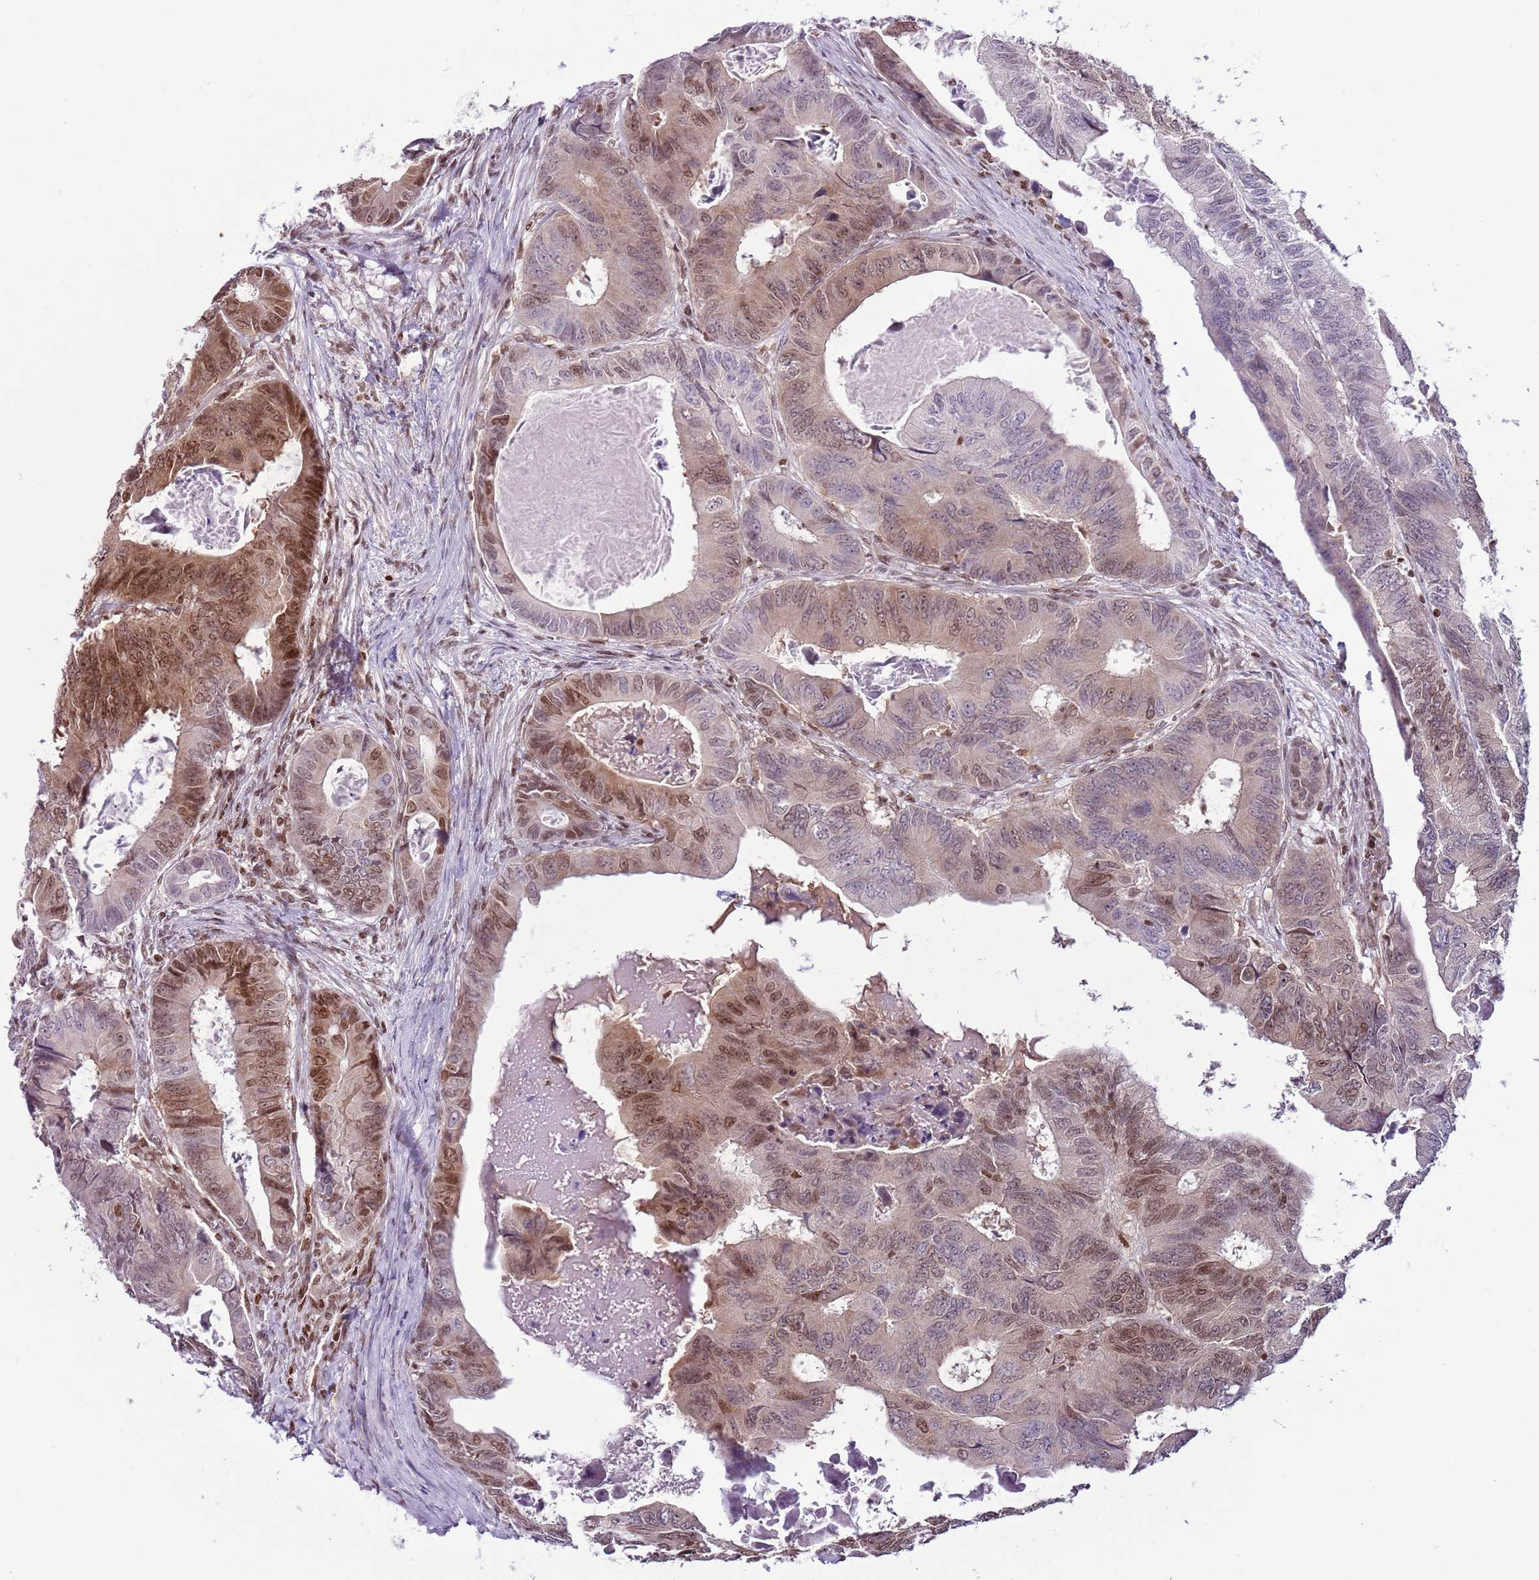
{"staining": {"intensity": "moderate", "quantity": "25%-75%", "location": "nuclear"}, "tissue": "colorectal cancer", "cell_type": "Tumor cells", "image_type": "cancer", "snomed": [{"axis": "morphology", "description": "Adenocarcinoma, NOS"}, {"axis": "topography", "description": "Colon"}], "caption": "Protein staining by immunohistochemistry reveals moderate nuclear positivity in about 25%-75% of tumor cells in colorectal adenocarcinoma. Using DAB (3,3'-diaminobenzidine) (brown) and hematoxylin (blue) stains, captured at high magnification using brightfield microscopy.", "gene": "SELENOH", "patient": {"sex": "male", "age": 85}}